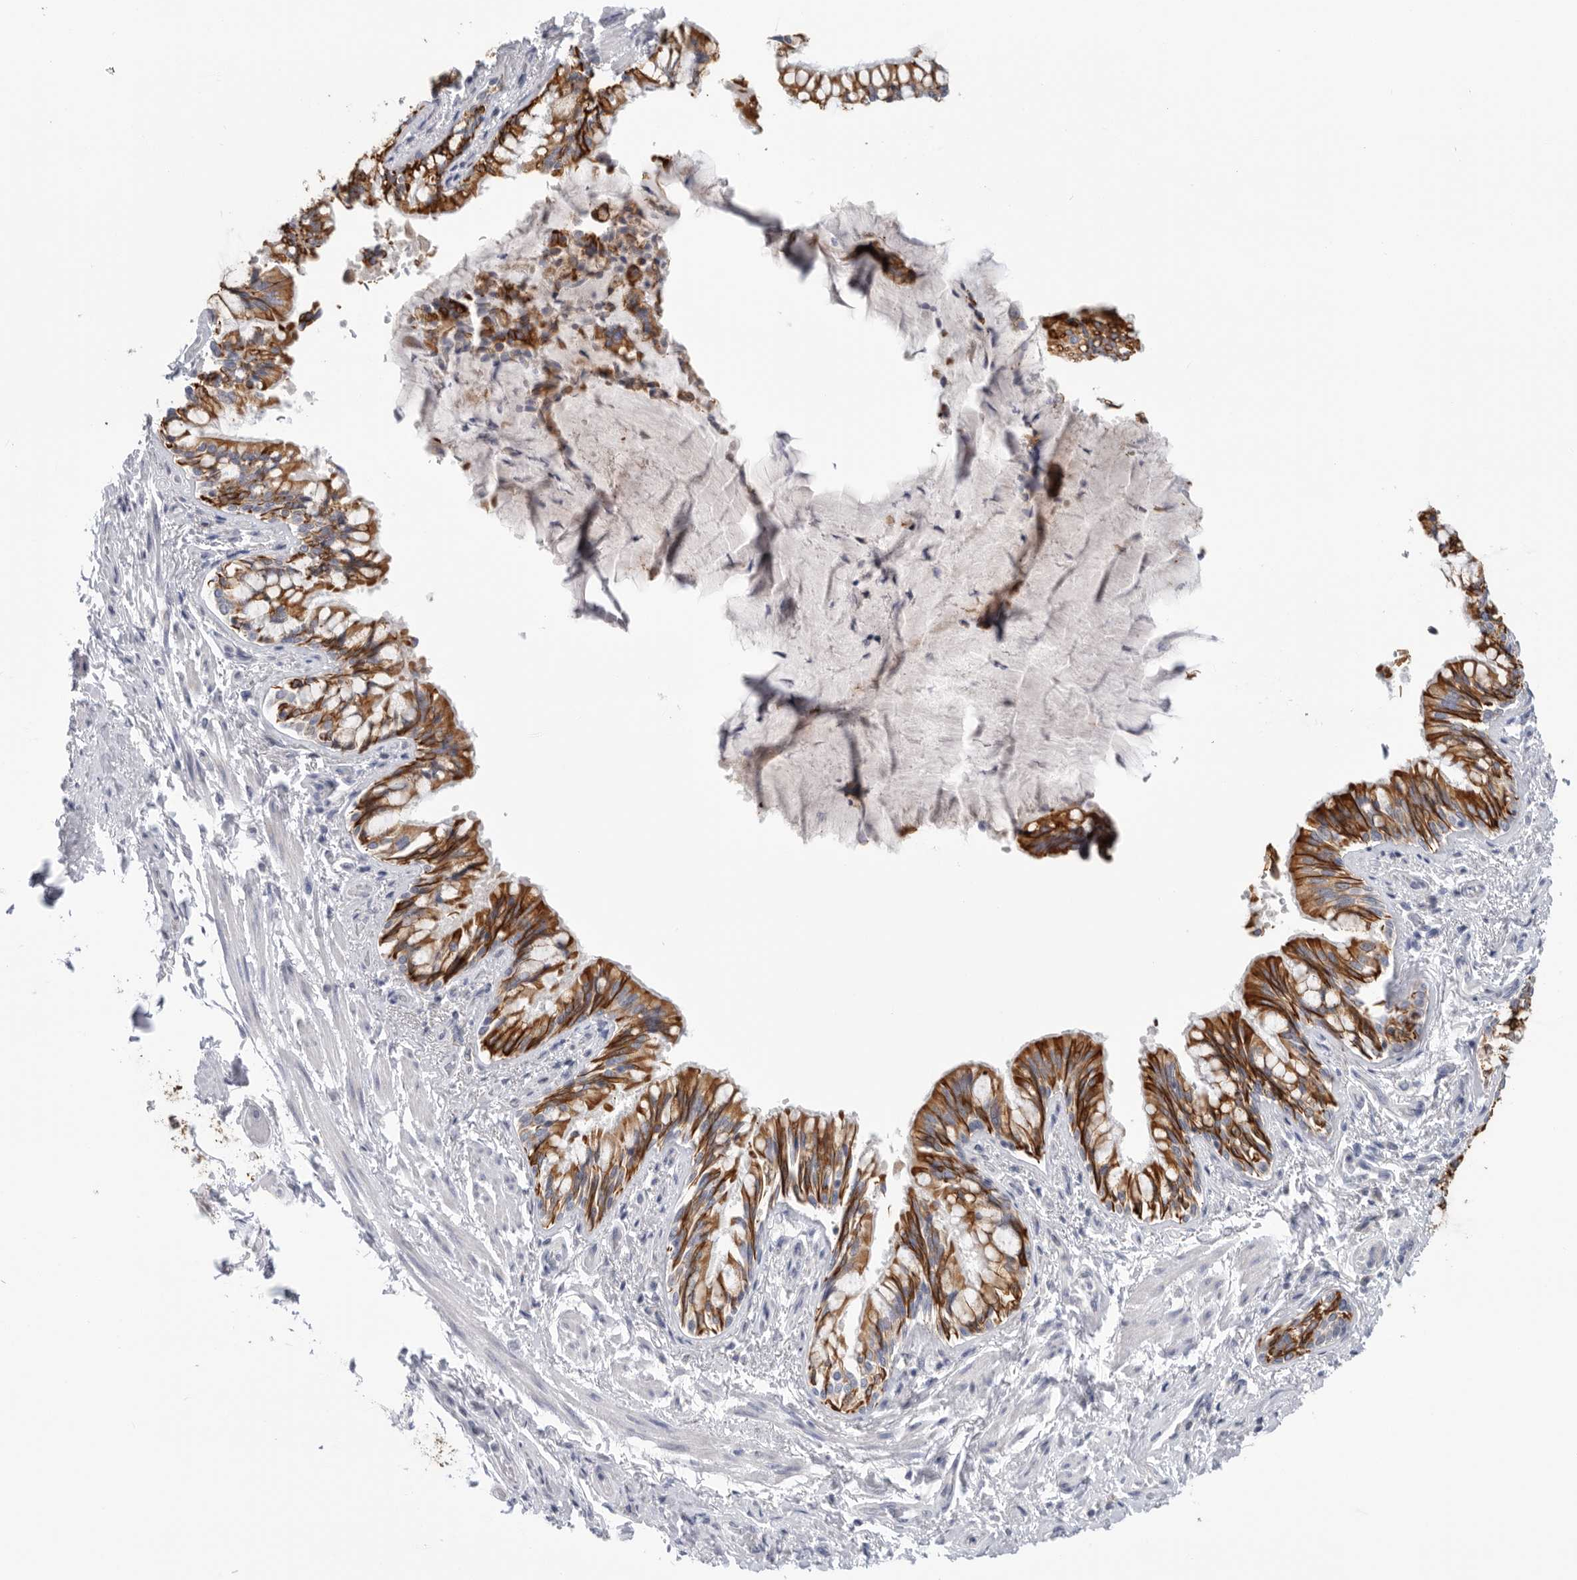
{"staining": {"intensity": "strong", "quantity": ">75%", "location": "cytoplasmic/membranous"}, "tissue": "bronchus", "cell_type": "Respiratory epithelial cells", "image_type": "normal", "snomed": [{"axis": "morphology", "description": "Normal tissue, NOS"}, {"axis": "morphology", "description": "Inflammation, NOS"}, {"axis": "topography", "description": "Bronchus"}, {"axis": "topography", "description": "Lung"}], "caption": "Strong cytoplasmic/membranous positivity for a protein is identified in approximately >75% of respiratory epithelial cells of benign bronchus using immunohistochemistry (IHC).", "gene": "MTFR1L", "patient": {"sex": "female", "age": 46}}